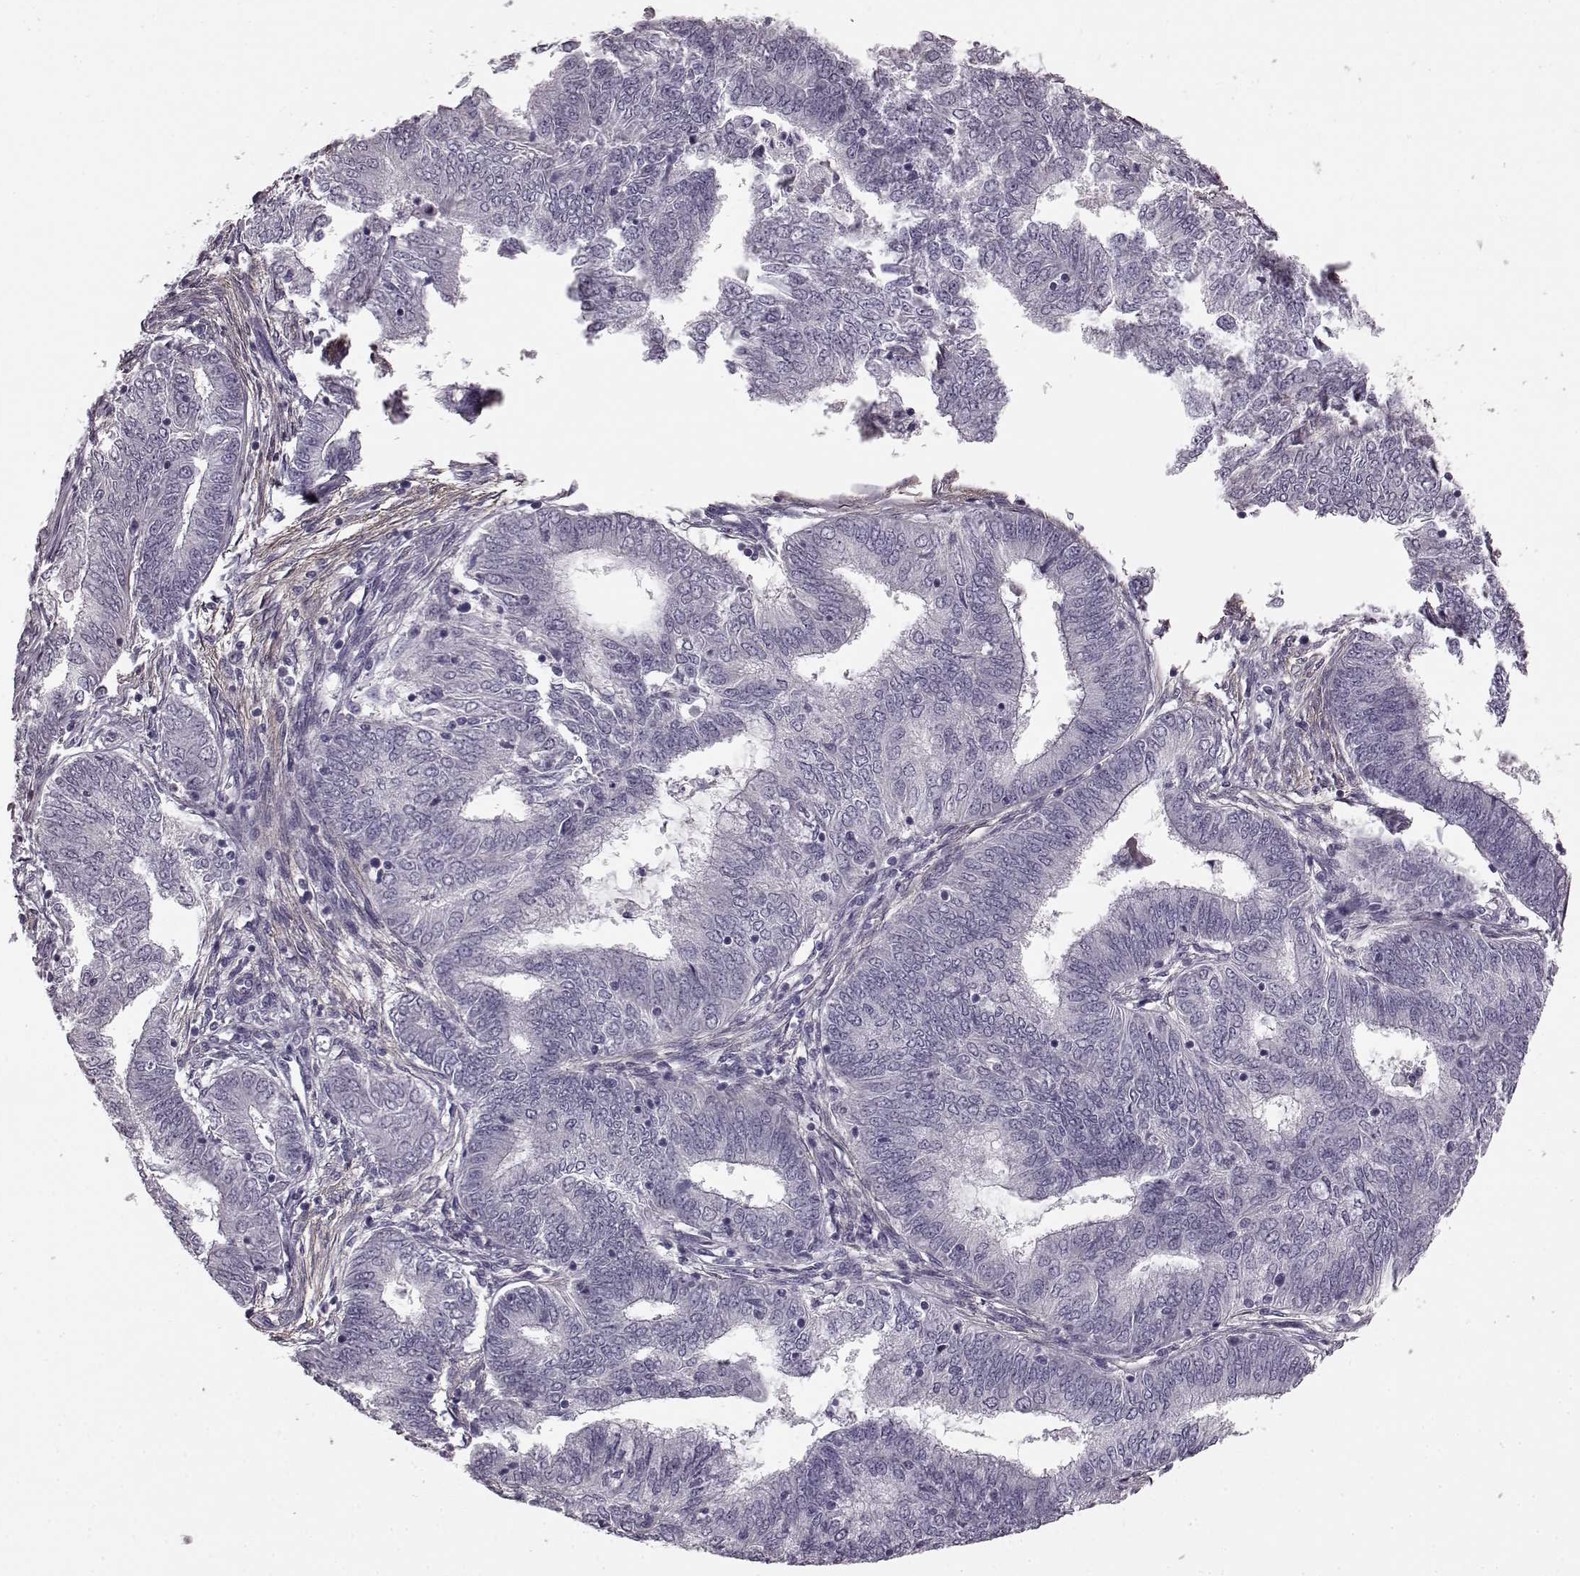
{"staining": {"intensity": "negative", "quantity": "none", "location": "none"}, "tissue": "endometrial cancer", "cell_type": "Tumor cells", "image_type": "cancer", "snomed": [{"axis": "morphology", "description": "Adenocarcinoma, NOS"}, {"axis": "topography", "description": "Endometrium"}], "caption": "Tumor cells are negative for brown protein staining in endometrial adenocarcinoma.", "gene": "SLCO3A1", "patient": {"sex": "female", "age": 62}}